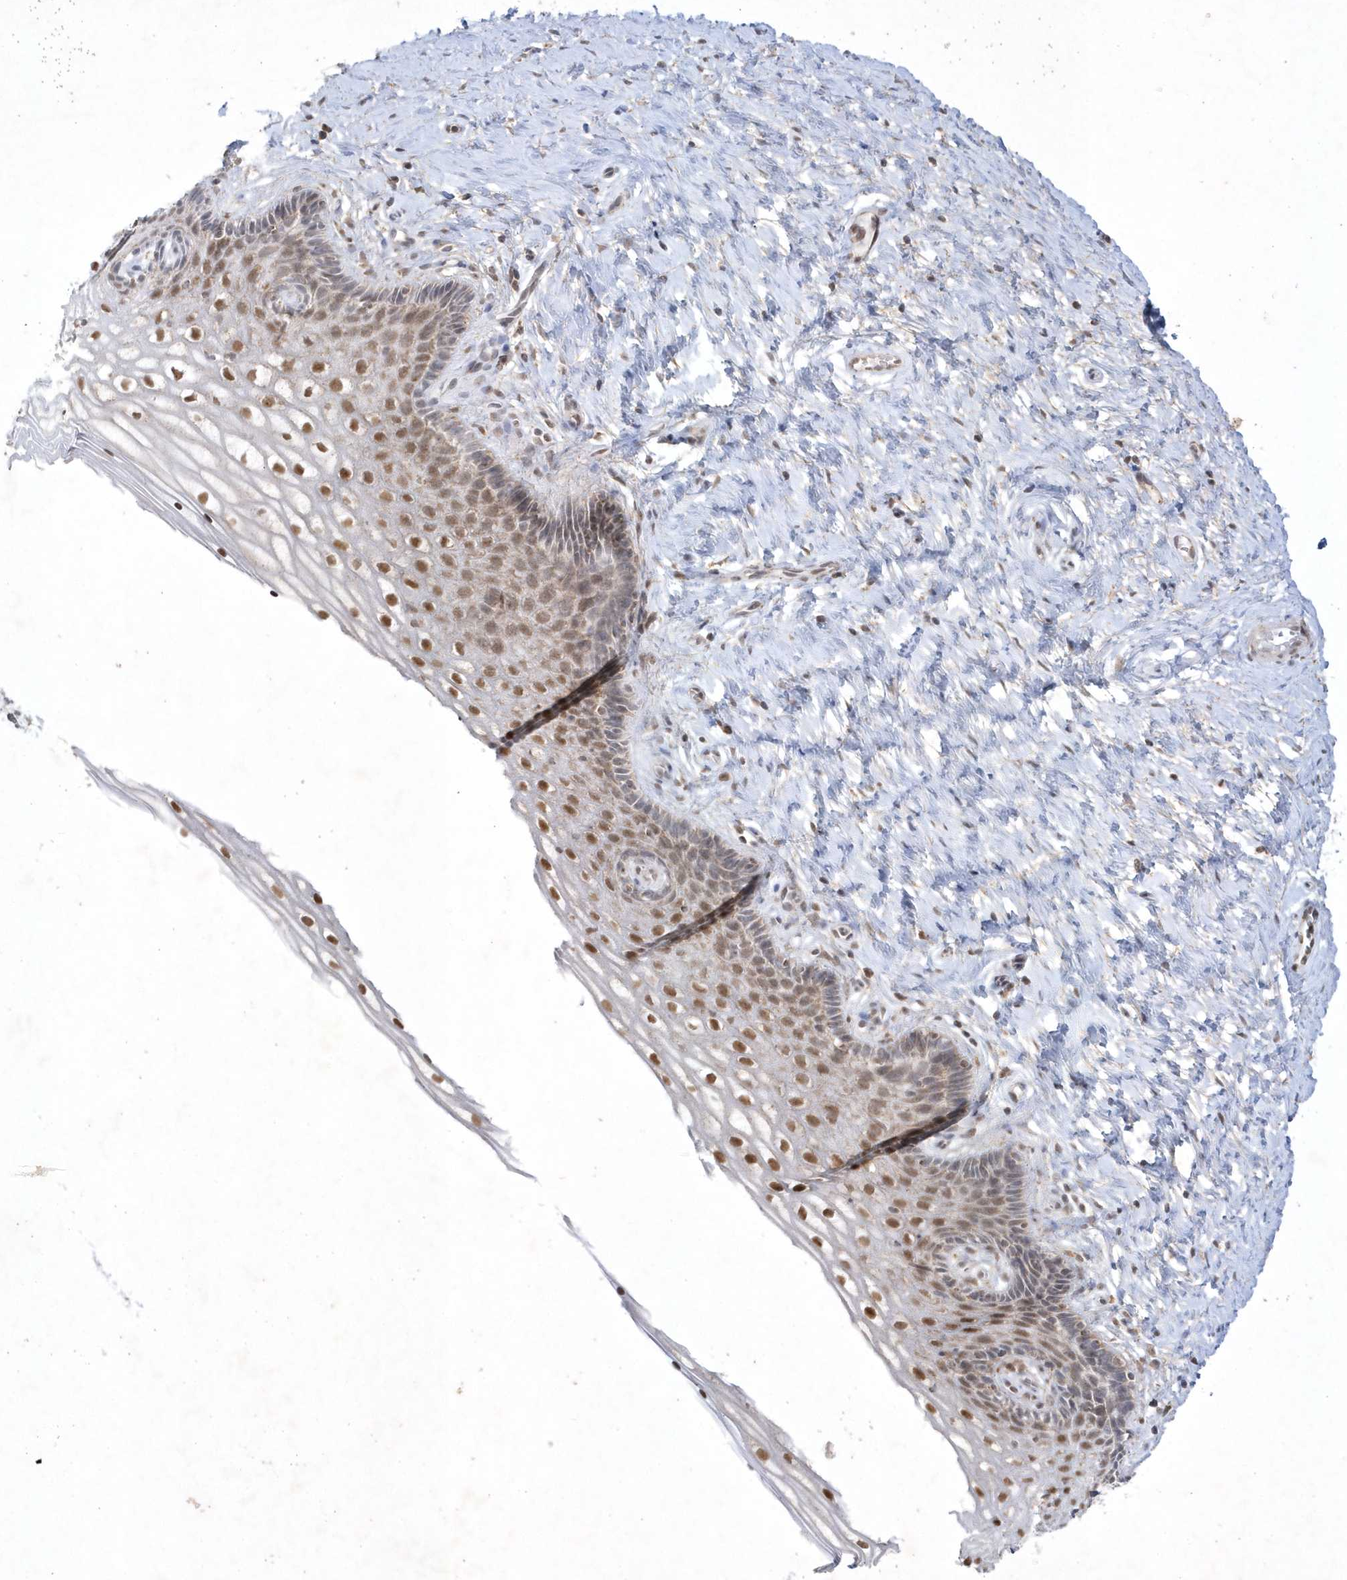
{"staining": {"intensity": "moderate", "quantity": ">75%", "location": "nuclear"}, "tissue": "cervix", "cell_type": "Glandular cells", "image_type": "normal", "snomed": [{"axis": "morphology", "description": "Normal tissue, NOS"}, {"axis": "topography", "description": "Cervix"}], "caption": "Cervix stained with a brown dye exhibits moderate nuclear positive expression in approximately >75% of glandular cells.", "gene": "CPSF3", "patient": {"sex": "female", "age": 33}}